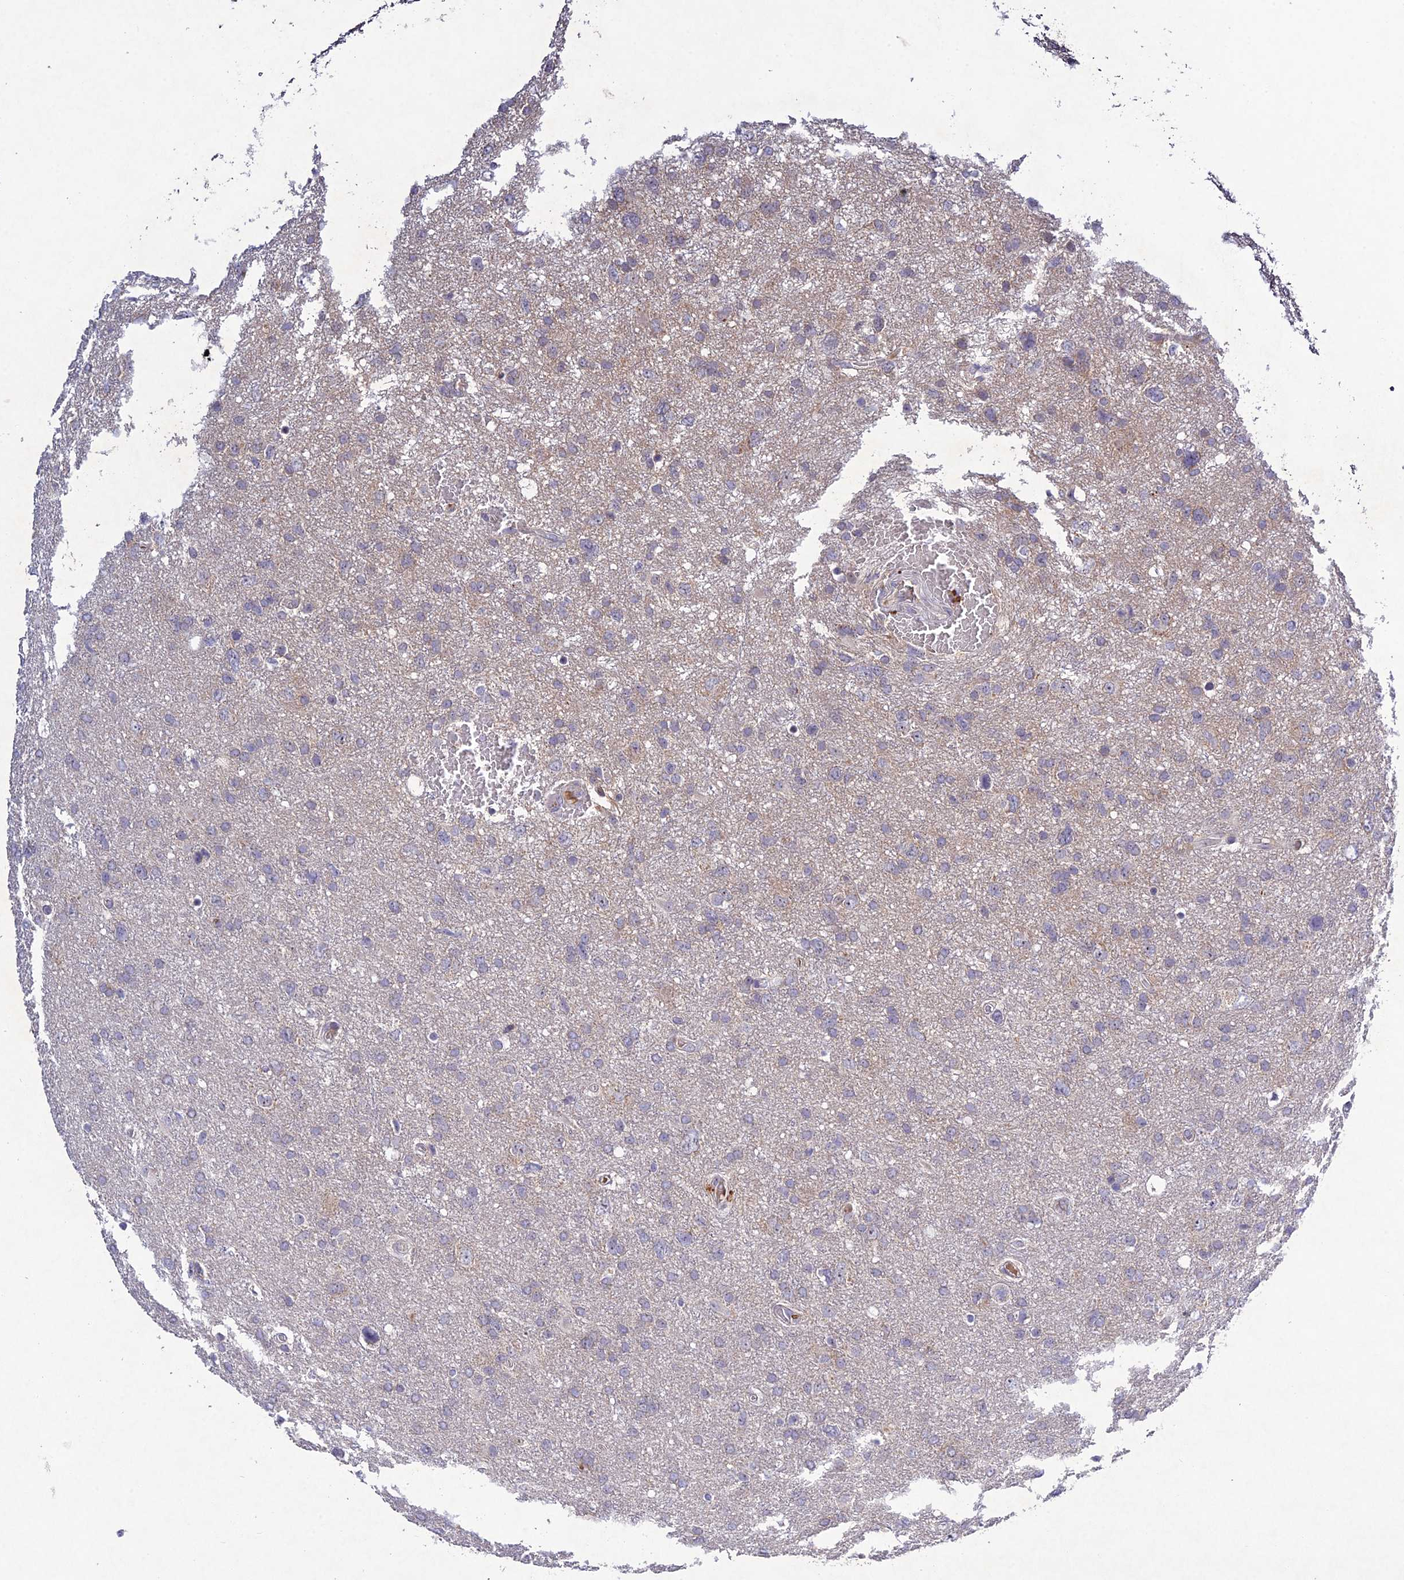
{"staining": {"intensity": "negative", "quantity": "none", "location": "none"}, "tissue": "glioma", "cell_type": "Tumor cells", "image_type": "cancer", "snomed": [{"axis": "morphology", "description": "Glioma, malignant, High grade"}, {"axis": "topography", "description": "Brain"}], "caption": "This is a photomicrograph of immunohistochemistry (IHC) staining of malignant high-grade glioma, which shows no staining in tumor cells.", "gene": "CHST5", "patient": {"sex": "male", "age": 61}}